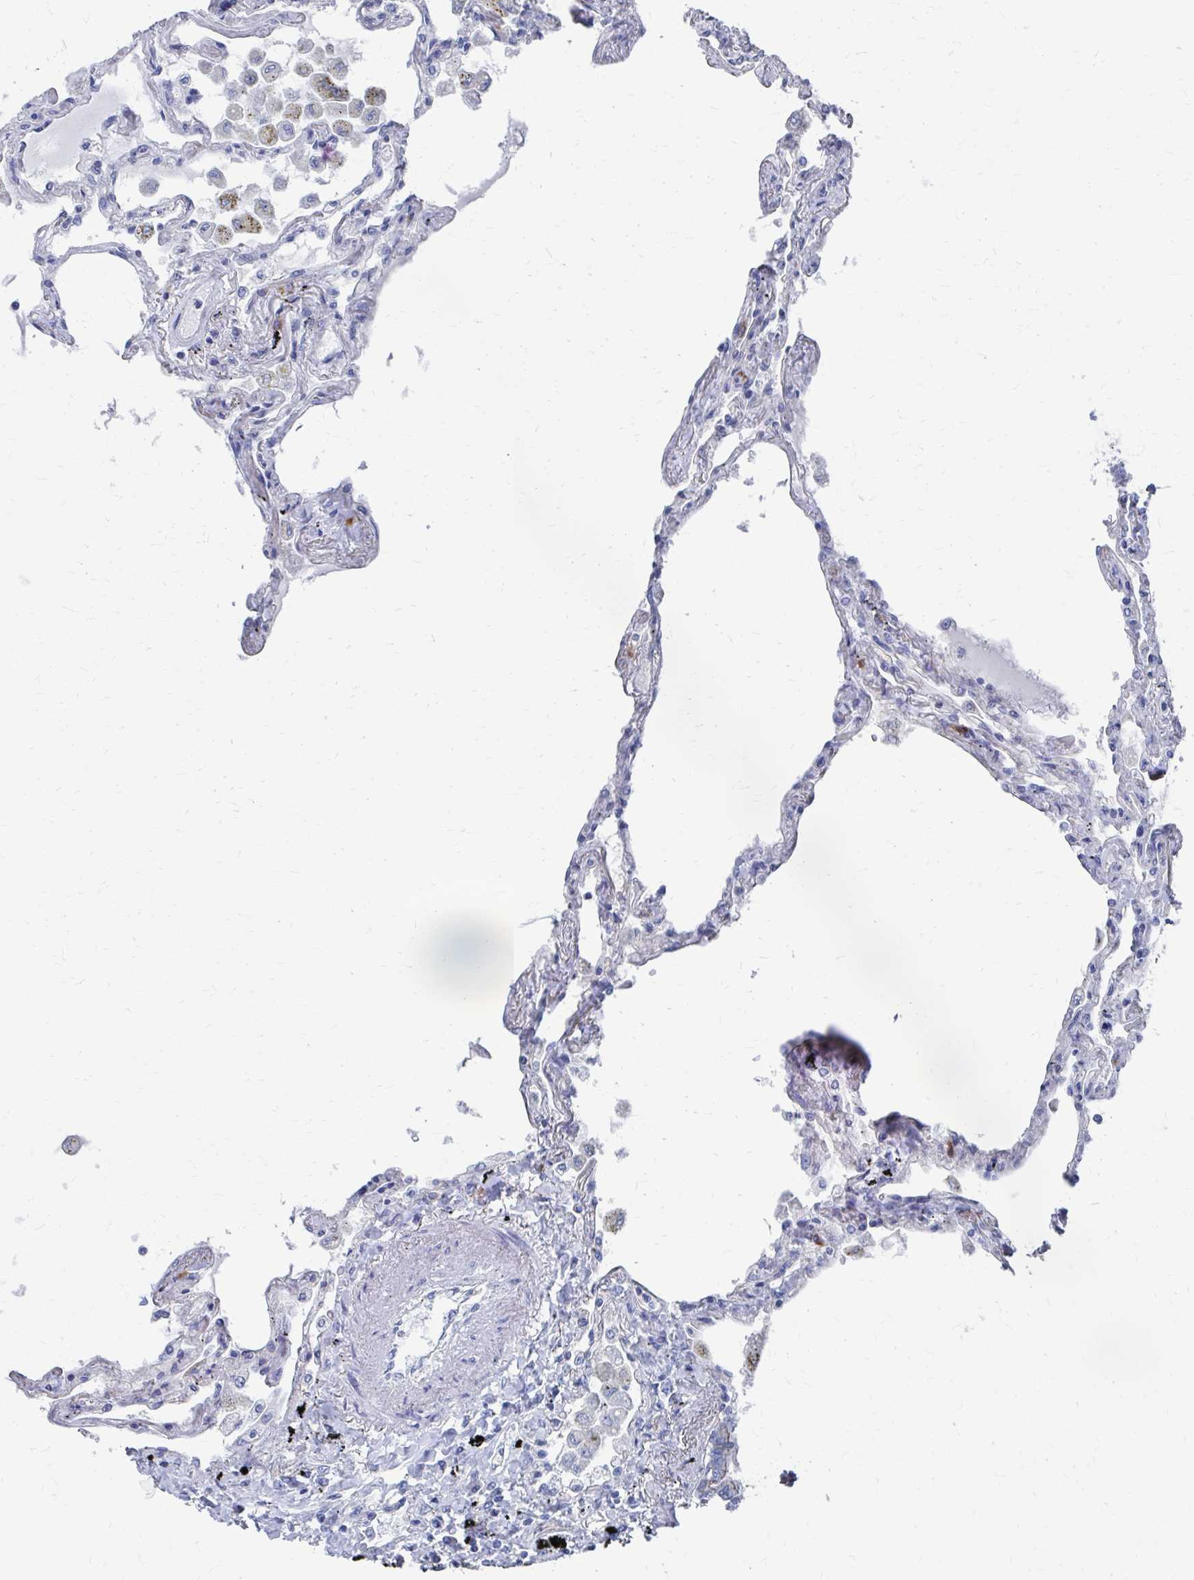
{"staining": {"intensity": "negative", "quantity": "none", "location": "none"}, "tissue": "lung", "cell_type": "Alveolar cells", "image_type": "normal", "snomed": [{"axis": "morphology", "description": "Normal tissue, NOS"}, {"axis": "morphology", "description": "Adenocarcinoma, NOS"}, {"axis": "topography", "description": "Cartilage tissue"}, {"axis": "topography", "description": "Lung"}], "caption": "Immunohistochemical staining of benign lung displays no significant staining in alveolar cells.", "gene": "PLEKHG7", "patient": {"sex": "female", "age": 67}}